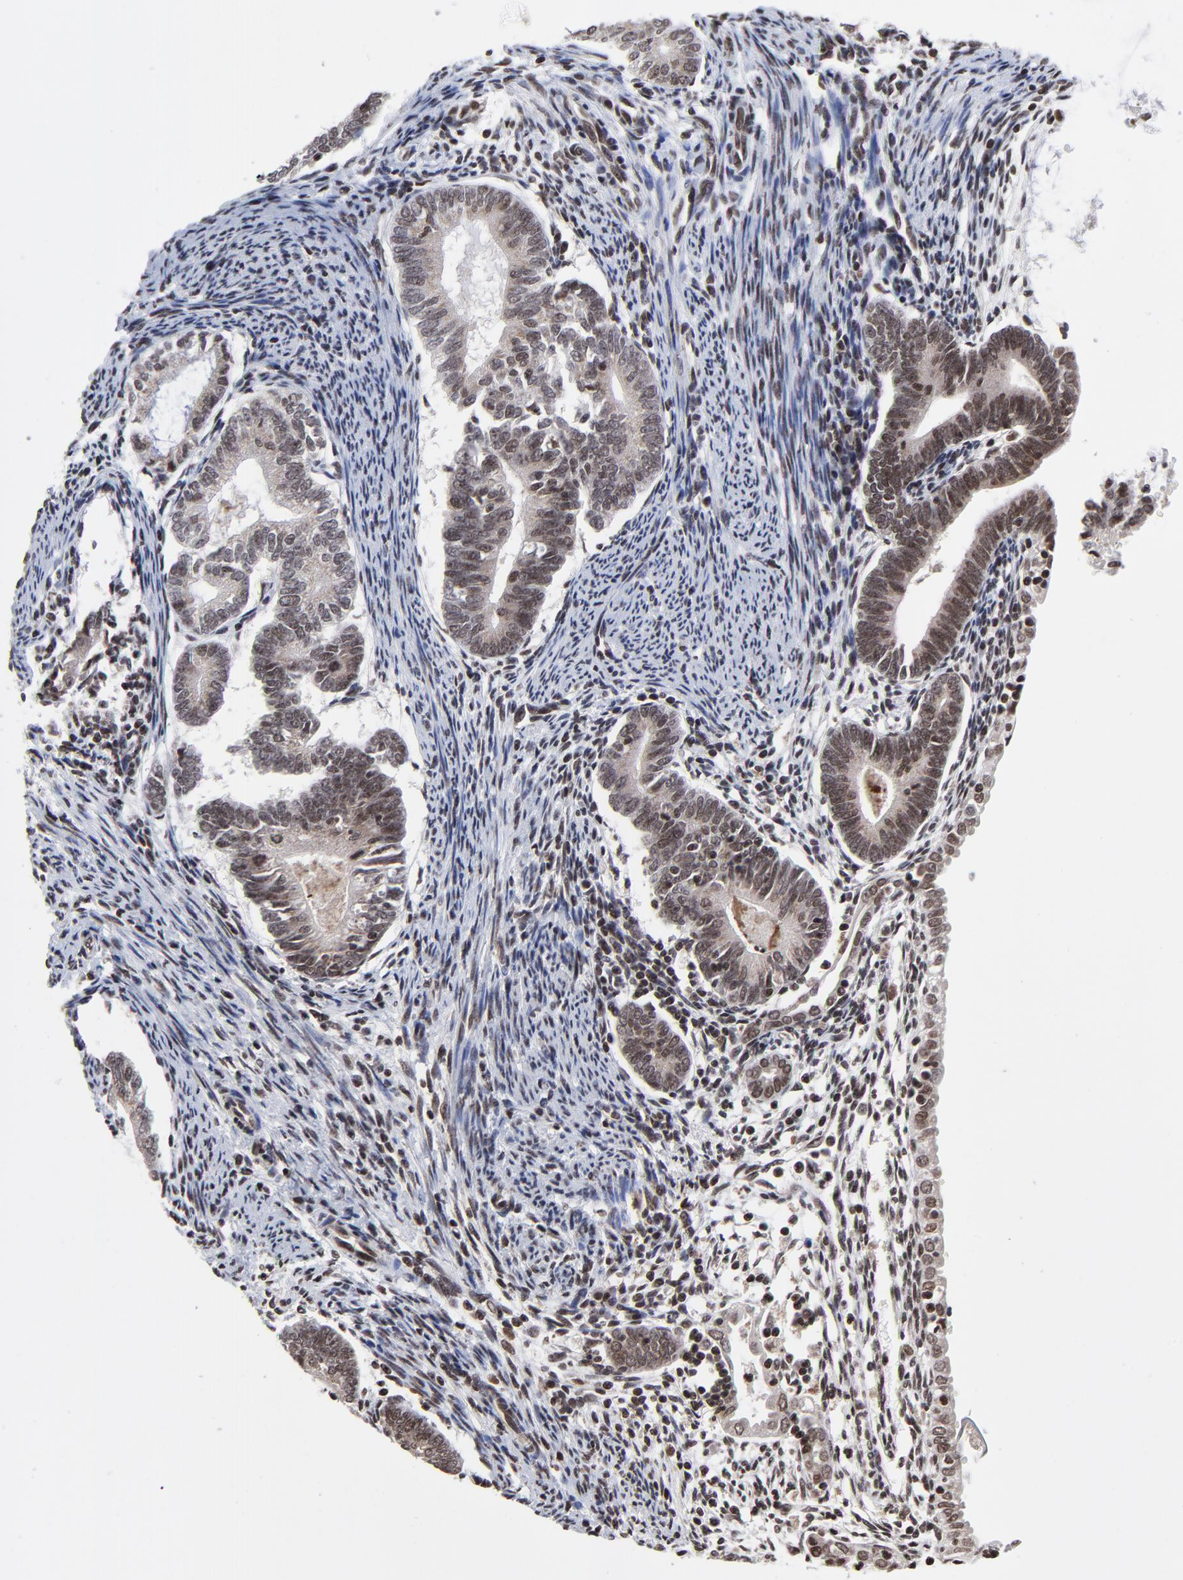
{"staining": {"intensity": "weak", "quantity": ">75%", "location": "cytoplasmic/membranous"}, "tissue": "endometrial cancer", "cell_type": "Tumor cells", "image_type": "cancer", "snomed": [{"axis": "morphology", "description": "Adenocarcinoma, NOS"}, {"axis": "topography", "description": "Endometrium"}], "caption": "Adenocarcinoma (endometrial) was stained to show a protein in brown. There is low levels of weak cytoplasmic/membranous staining in approximately >75% of tumor cells. Using DAB (brown) and hematoxylin (blue) stains, captured at high magnification using brightfield microscopy.", "gene": "ZNF777", "patient": {"sex": "female", "age": 63}}